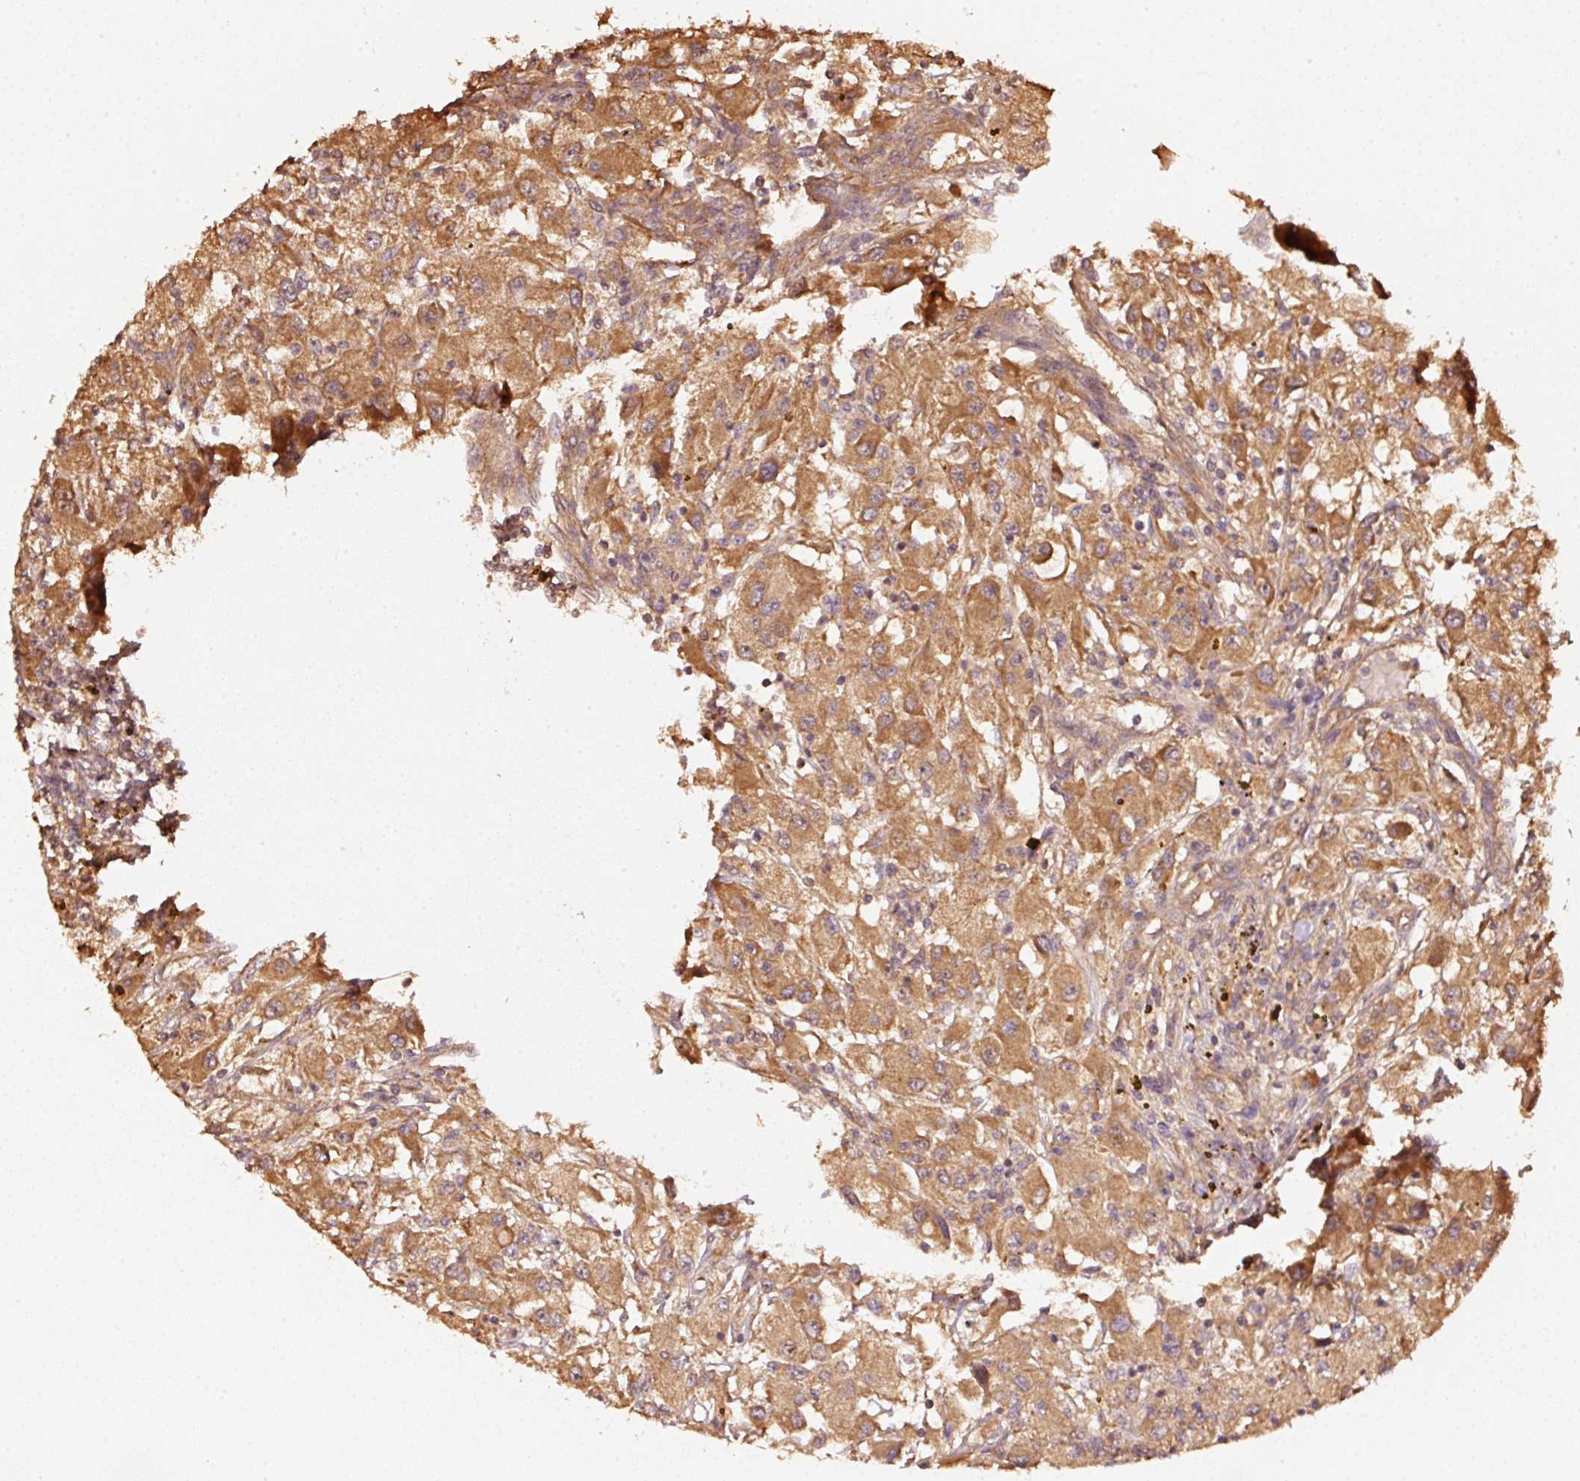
{"staining": {"intensity": "moderate", "quantity": ">75%", "location": "cytoplasmic/membranous"}, "tissue": "renal cancer", "cell_type": "Tumor cells", "image_type": "cancer", "snomed": [{"axis": "morphology", "description": "Adenocarcinoma, NOS"}, {"axis": "topography", "description": "Kidney"}], "caption": "IHC image of human renal adenocarcinoma stained for a protein (brown), which displays medium levels of moderate cytoplasmic/membranous expression in about >75% of tumor cells.", "gene": "STAU1", "patient": {"sex": "female", "age": 67}}